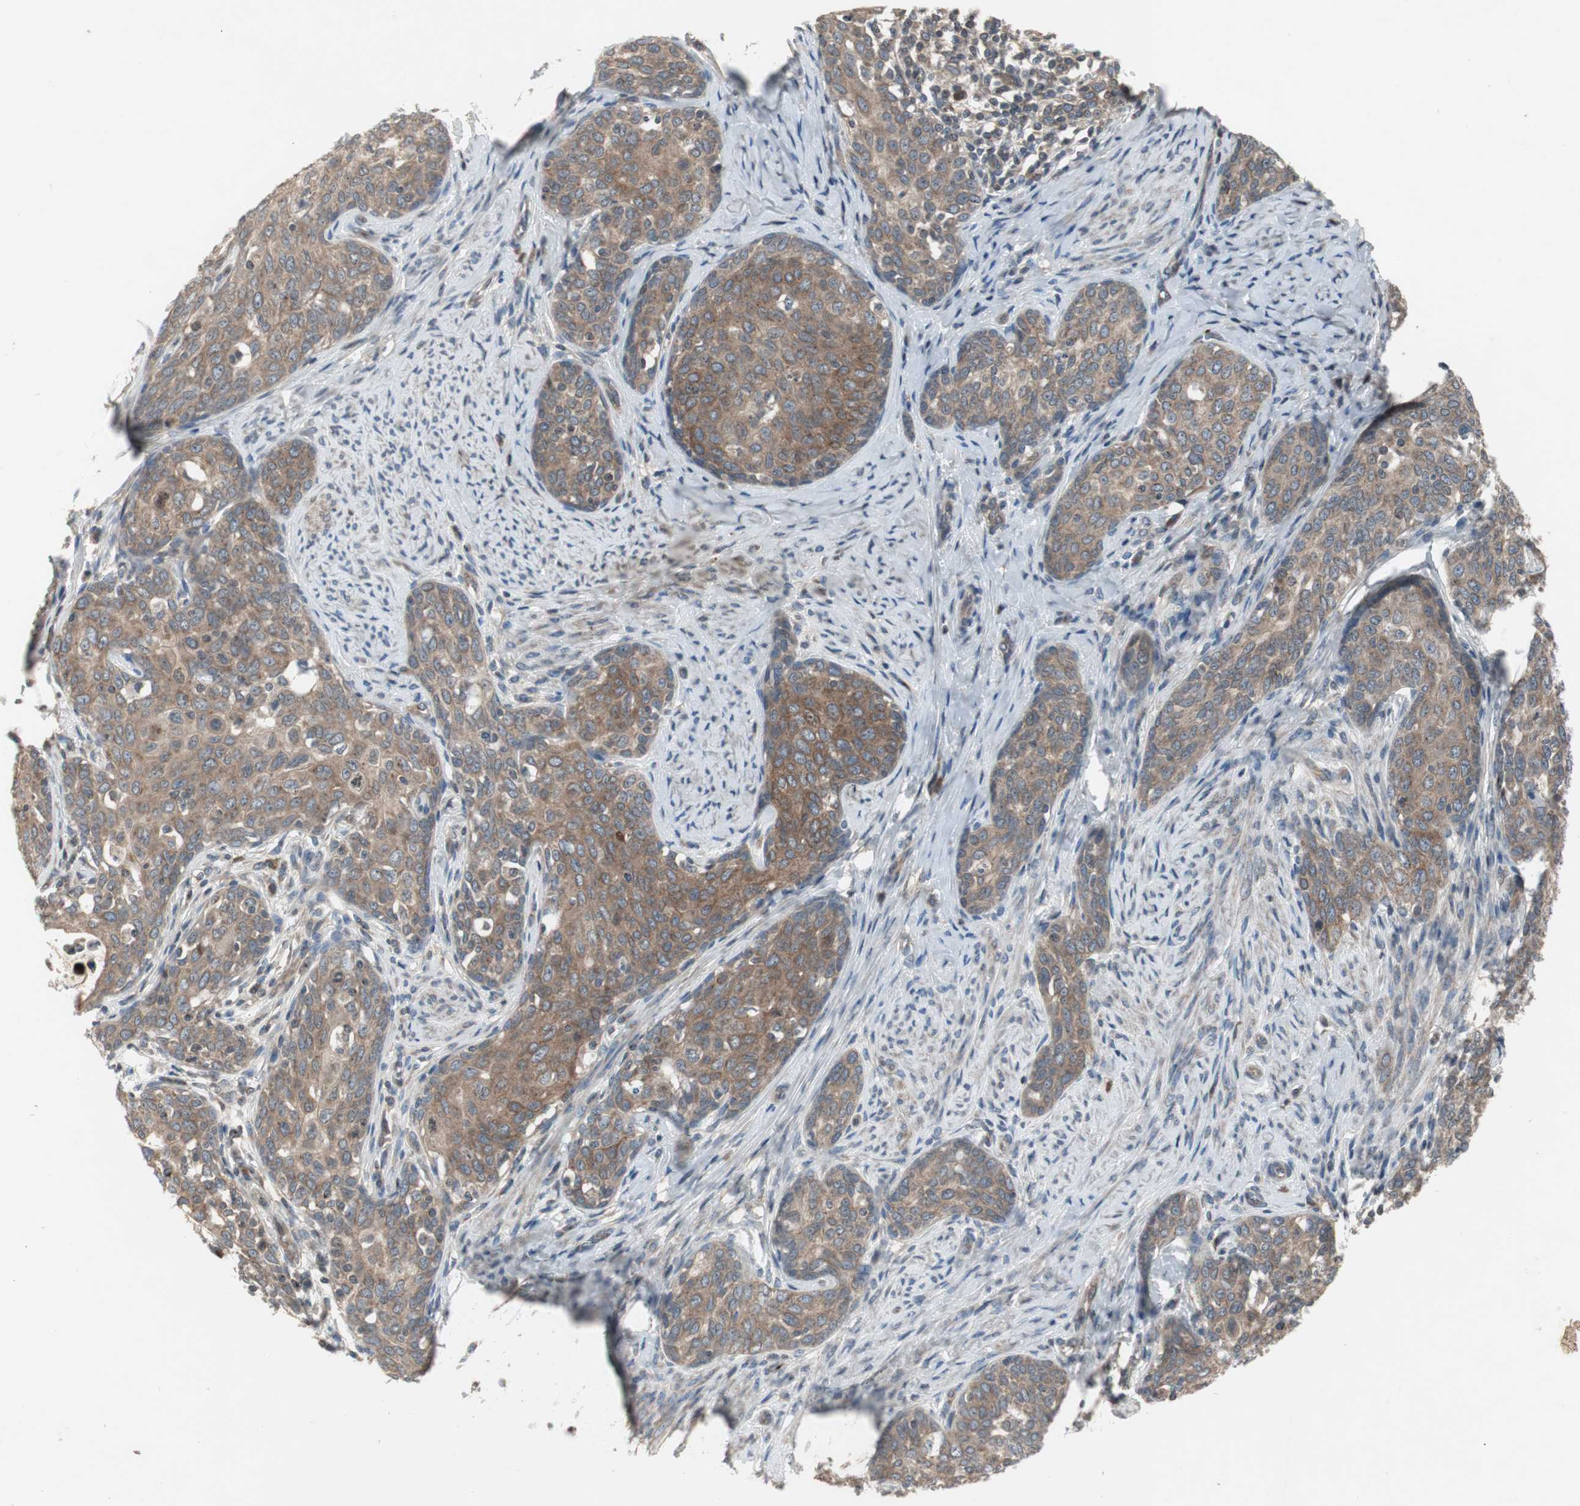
{"staining": {"intensity": "strong", "quantity": ">75%", "location": "cytoplasmic/membranous"}, "tissue": "cervical cancer", "cell_type": "Tumor cells", "image_type": "cancer", "snomed": [{"axis": "morphology", "description": "Squamous cell carcinoma, NOS"}, {"axis": "morphology", "description": "Adenocarcinoma, NOS"}, {"axis": "topography", "description": "Cervix"}], "caption": "Protein staining of cervical cancer (squamous cell carcinoma) tissue reveals strong cytoplasmic/membranous expression in approximately >75% of tumor cells.", "gene": "ZMPSTE24", "patient": {"sex": "female", "age": 52}}